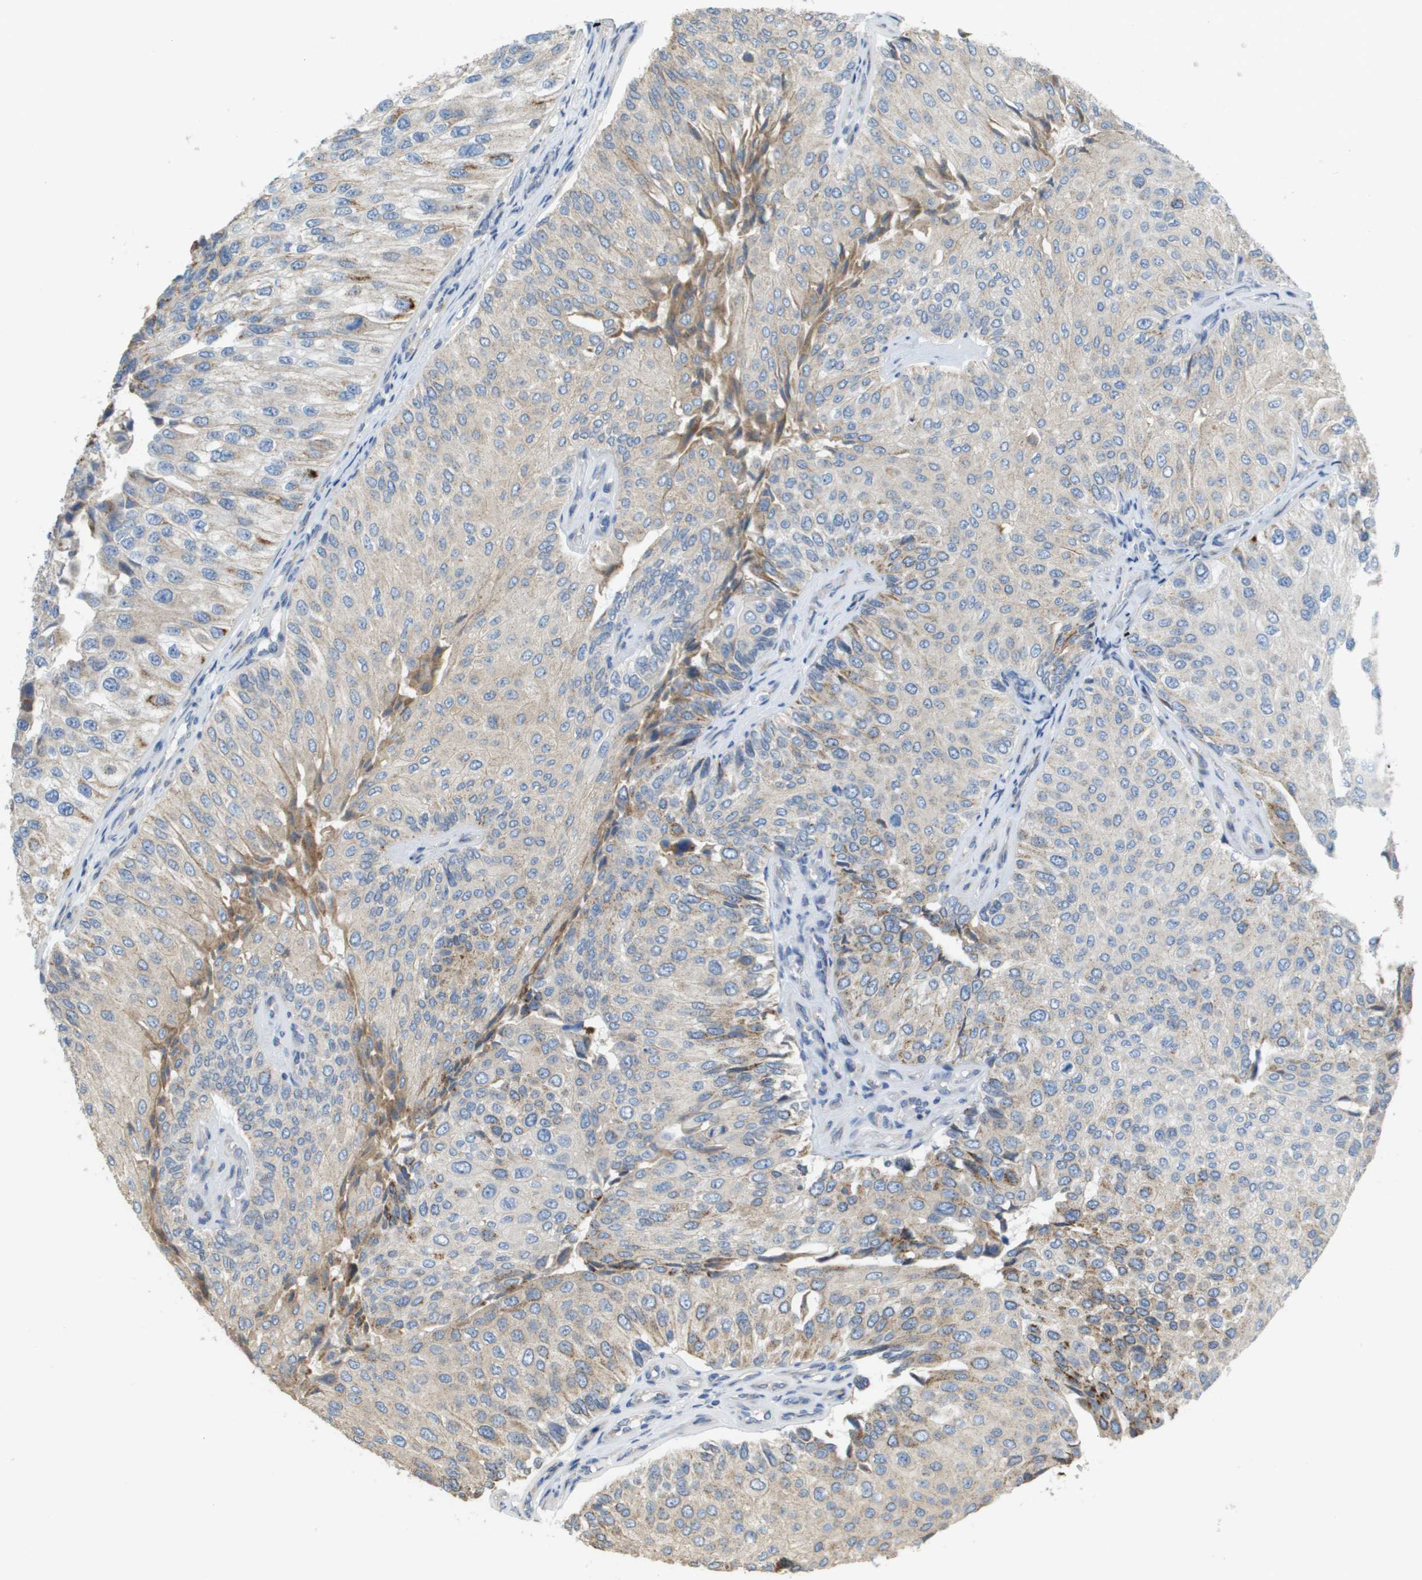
{"staining": {"intensity": "weak", "quantity": "<25%", "location": "cytoplasmic/membranous"}, "tissue": "urothelial cancer", "cell_type": "Tumor cells", "image_type": "cancer", "snomed": [{"axis": "morphology", "description": "Urothelial carcinoma, High grade"}, {"axis": "topography", "description": "Kidney"}, {"axis": "topography", "description": "Urinary bladder"}], "caption": "Tumor cells are negative for brown protein staining in high-grade urothelial carcinoma.", "gene": "CASP10", "patient": {"sex": "male", "age": 77}}